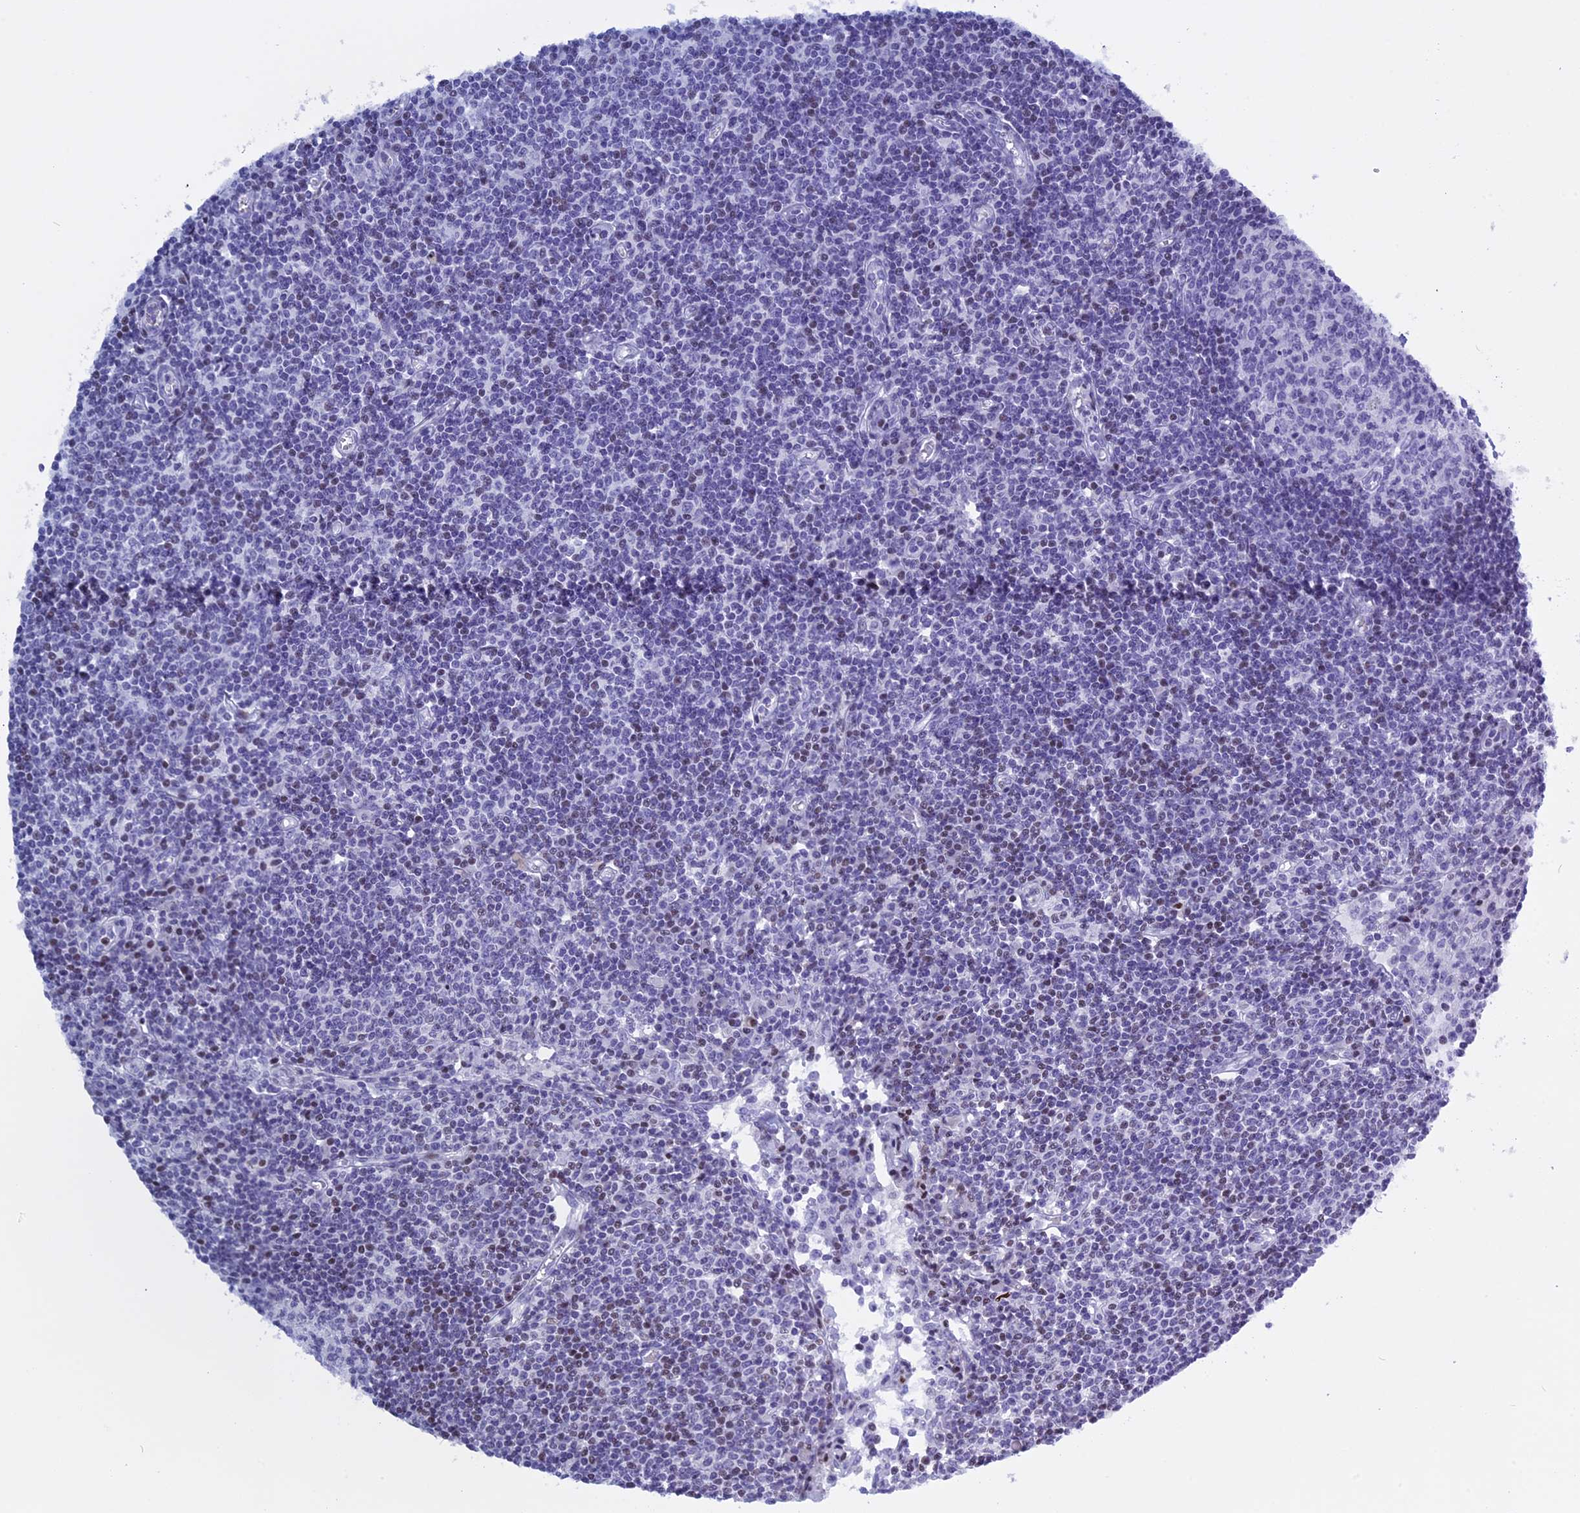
{"staining": {"intensity": "negative", "quantity": "none", "location": "none"}, "tissue": "lymph node", "cell_type": "Germinal center cells", "image_type": "normal", "snomed": [{"axis": "morphology", "description": "Normal tissue, NOS"}, {"axis": "topography", "description": "Lymph node"}], "caption": "A histopathology image of lymph node stained for a protein reveals no brown staining in germinal center cells. Nuclei are stained in blue.", "gene": "KCTD21", "patient": {"sex": "female", "age": 55}}